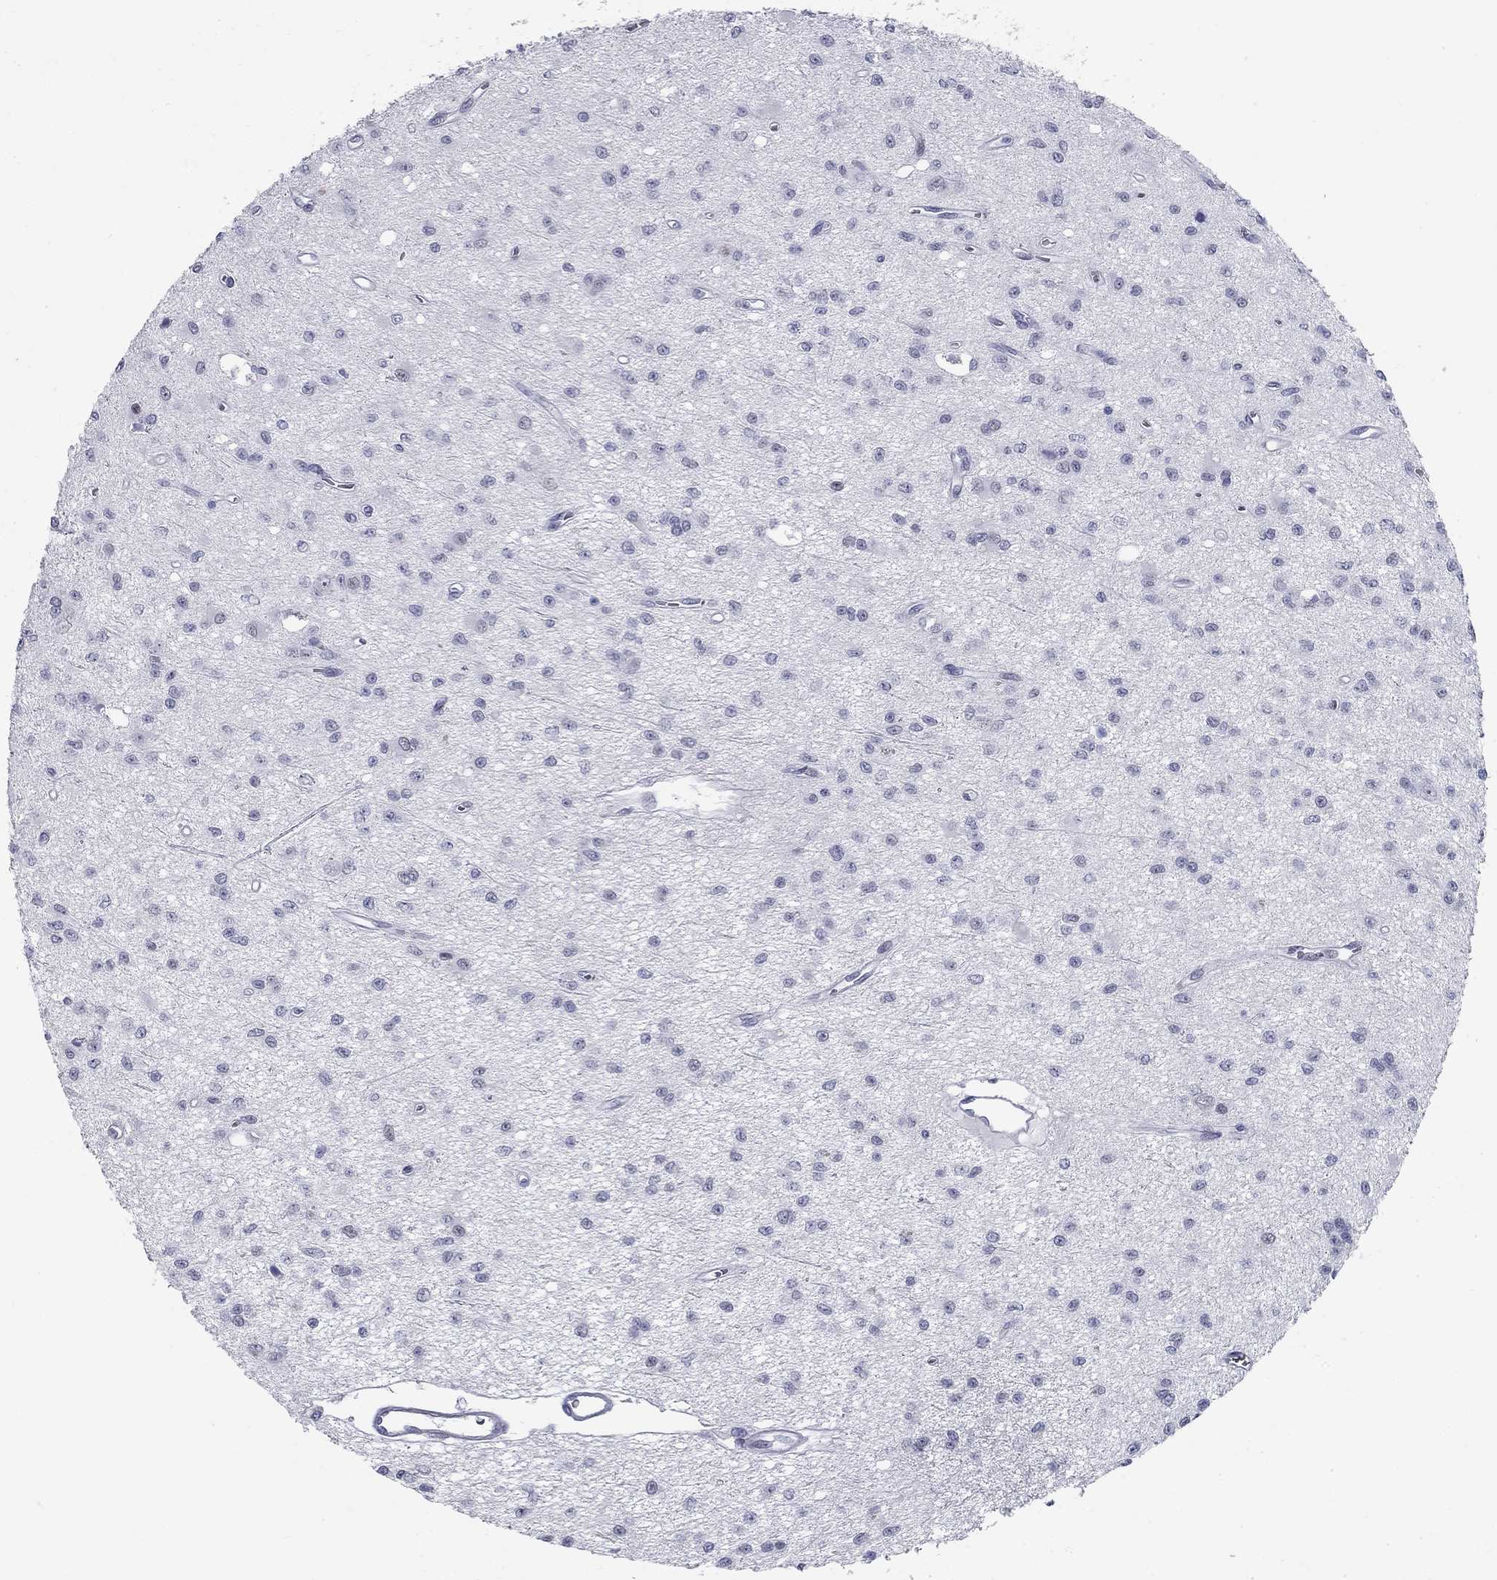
{"staining": {"intensity": "negative", "quantity": "none", "location": "none"}, "tissue": "glioma", "cell_type": "Tumor cells", "image_type": "cancer", "snomed": [{"axis": "morphology", "description": "Glioma, malignant, Low grade"}, {"axis": "topography", "description": "Brain"}], "caption": "A high-resolution image shows immunohistochemistry staining of malignant glioma (low-grade), which shows no significant positivity in tumor cells.", "gene": "ASF1B", "patient": {"sex": "female", "age": 45}}